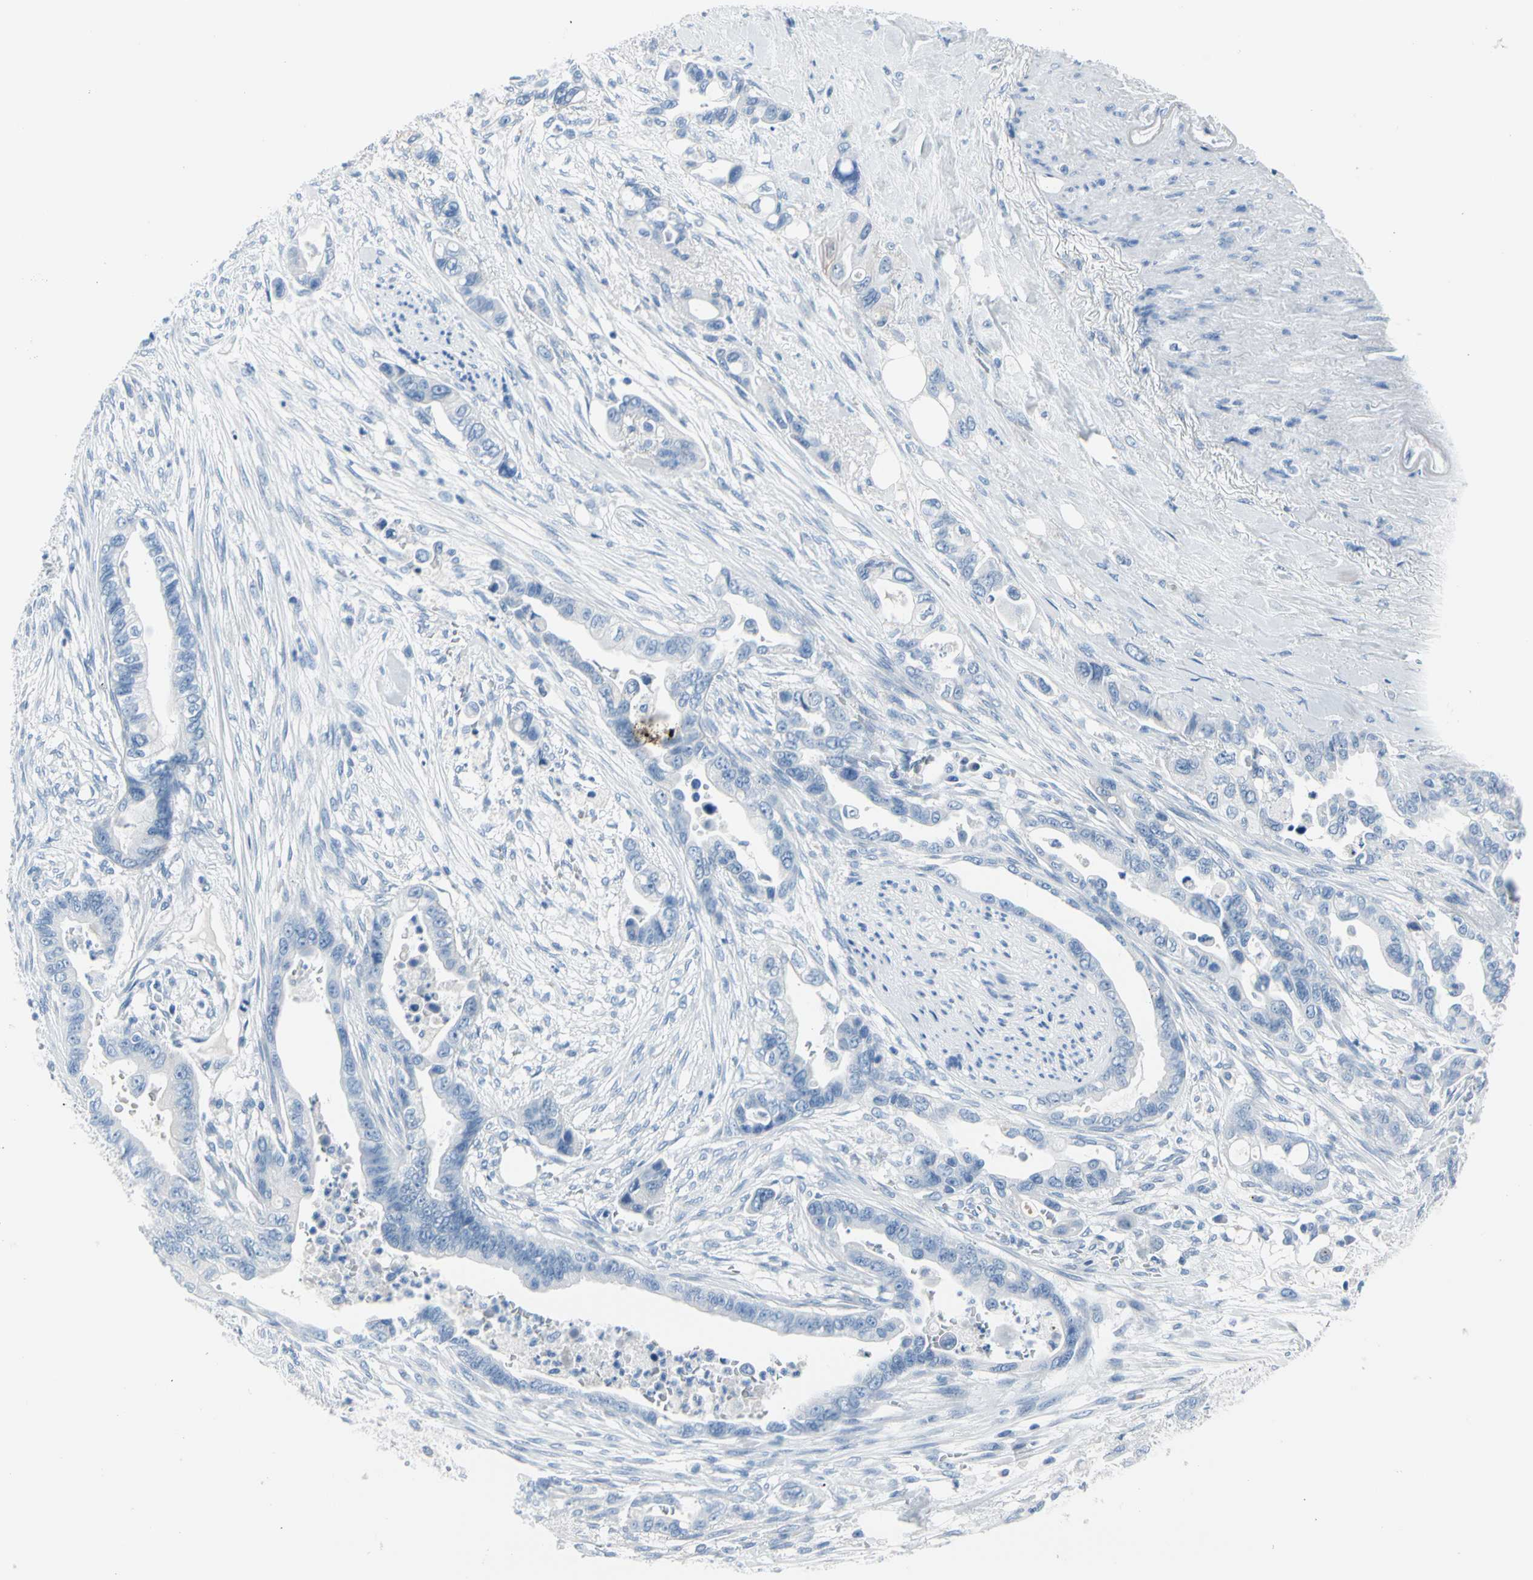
{"staining": {"intensity": "negative", "quantity": "none", "location": "none"}, "tissue": "pancreatic cancer", "cell_type": "Tumor cells", "image_type": "cancer", "snomed": [{"axis": "morphology", "description": "Adenocarcinoma, NOS"}, {"axis": "topography", "description": "Pancreas"}], "caption": "Immunohistochemistry photomicrograph of human adenocarcinoma (pancreatic) stained for a protein (brown), which displays no positivity in tumor cells.", "gene": "TPO", "patient": {"sex": "male", "age": 70}}